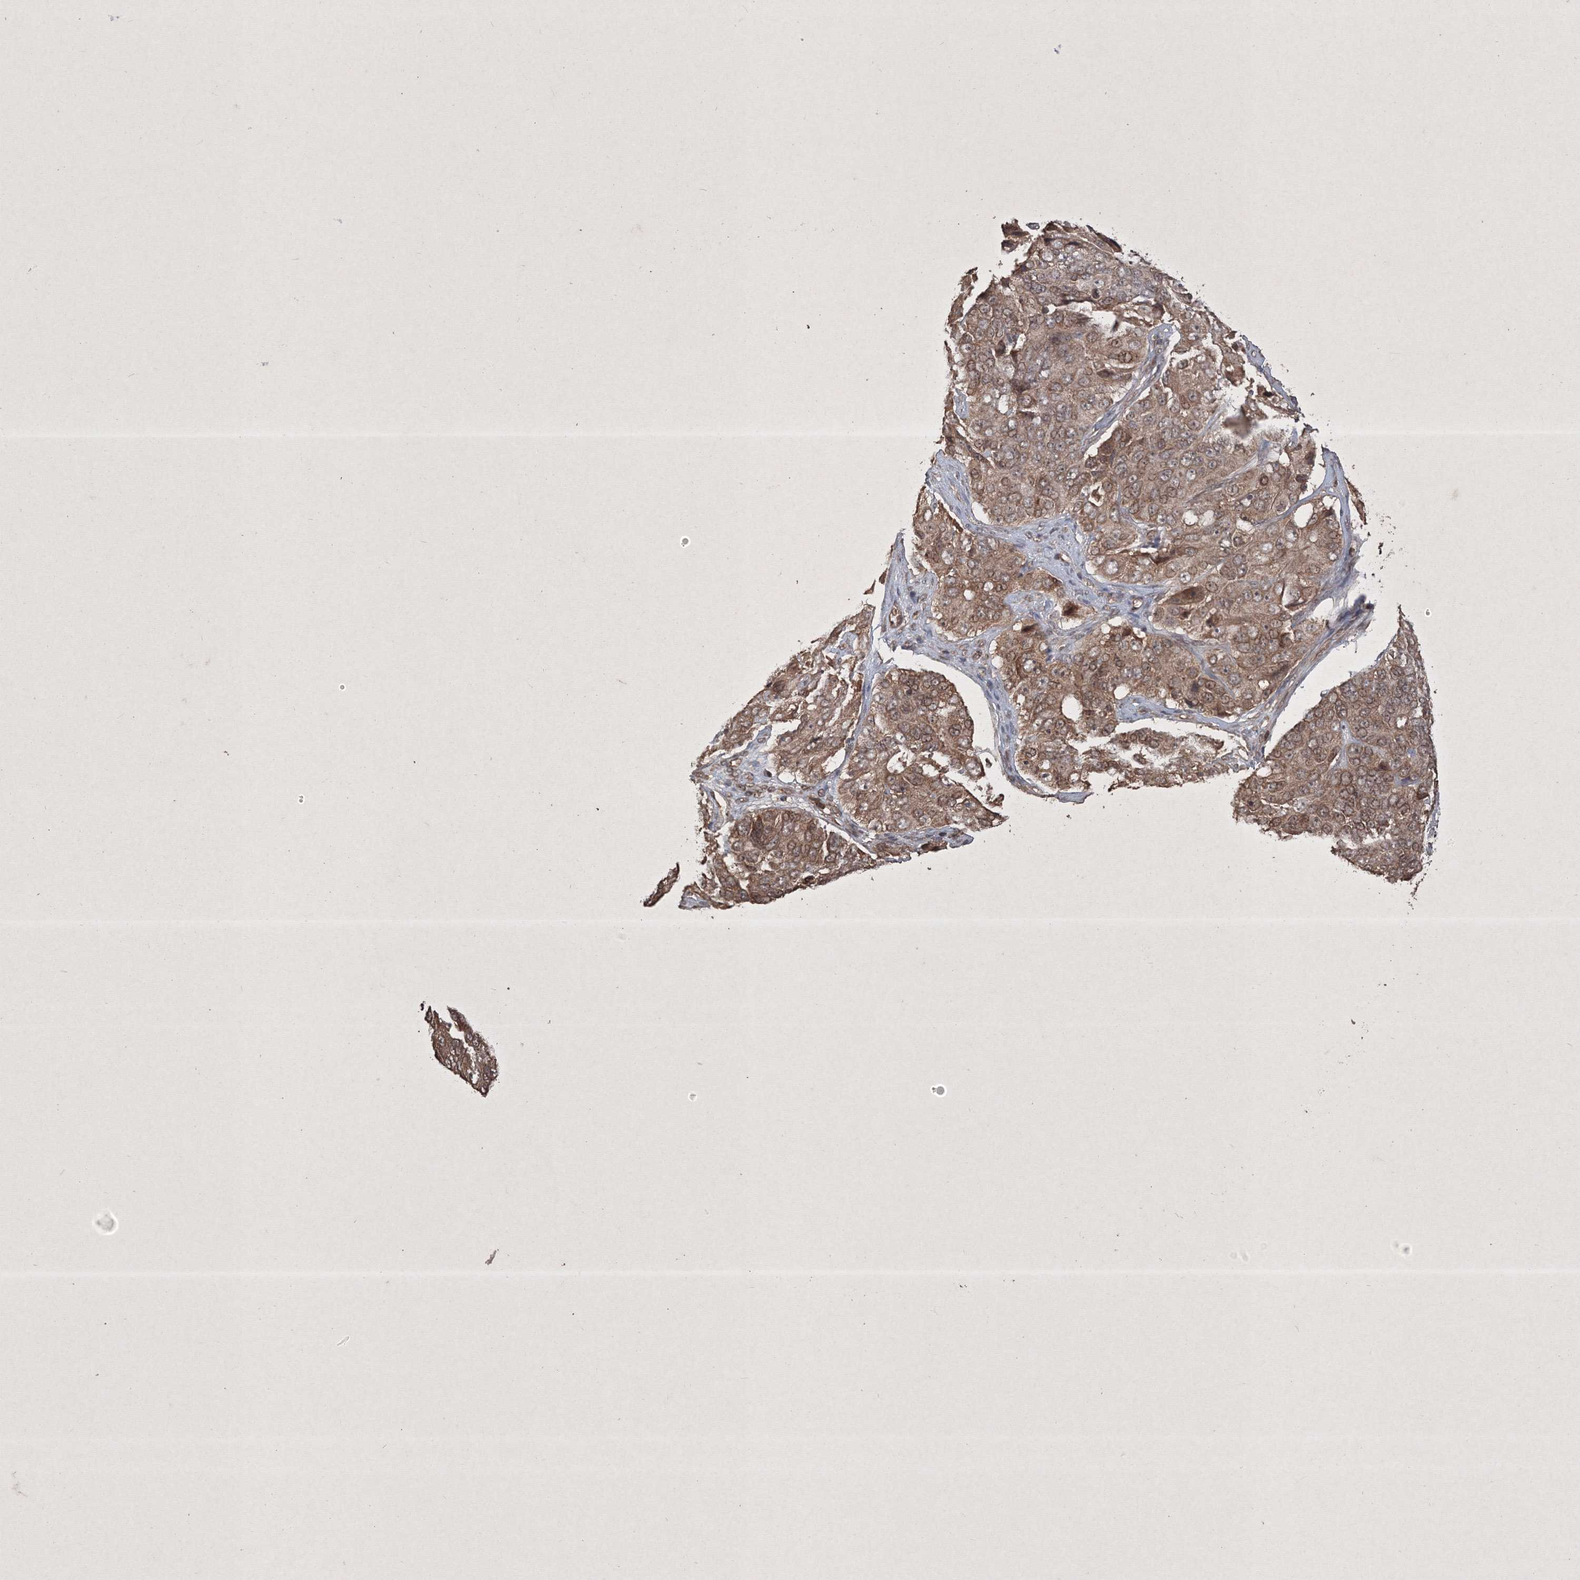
{"staining": {"intensity": "moderate", "quantity": ">75%", "location": "cytoplasmic/membranous,nuclear"}, "tissue": "ovarian cancer", "cell_type": "Tumor cells", "image_type": "cancer", "snomed": [{"axis": "morphology", "description": "Carcinoma, endometroid"}, {"axis": "topography", "description": "Ovary"}], "caption": "This histopathology image demonstrates ovarian cancer (endometroid carcinoma) stained with immunohistochemistry (IHC) to label a protein in brown. The cytoplasmic/membranous and nuclear of tumor cells show moderate positivity for the protein. Nuclei are counter-stained blue.", "gene": "PELI3", "patient": {"sex": "female", "age": 51}}